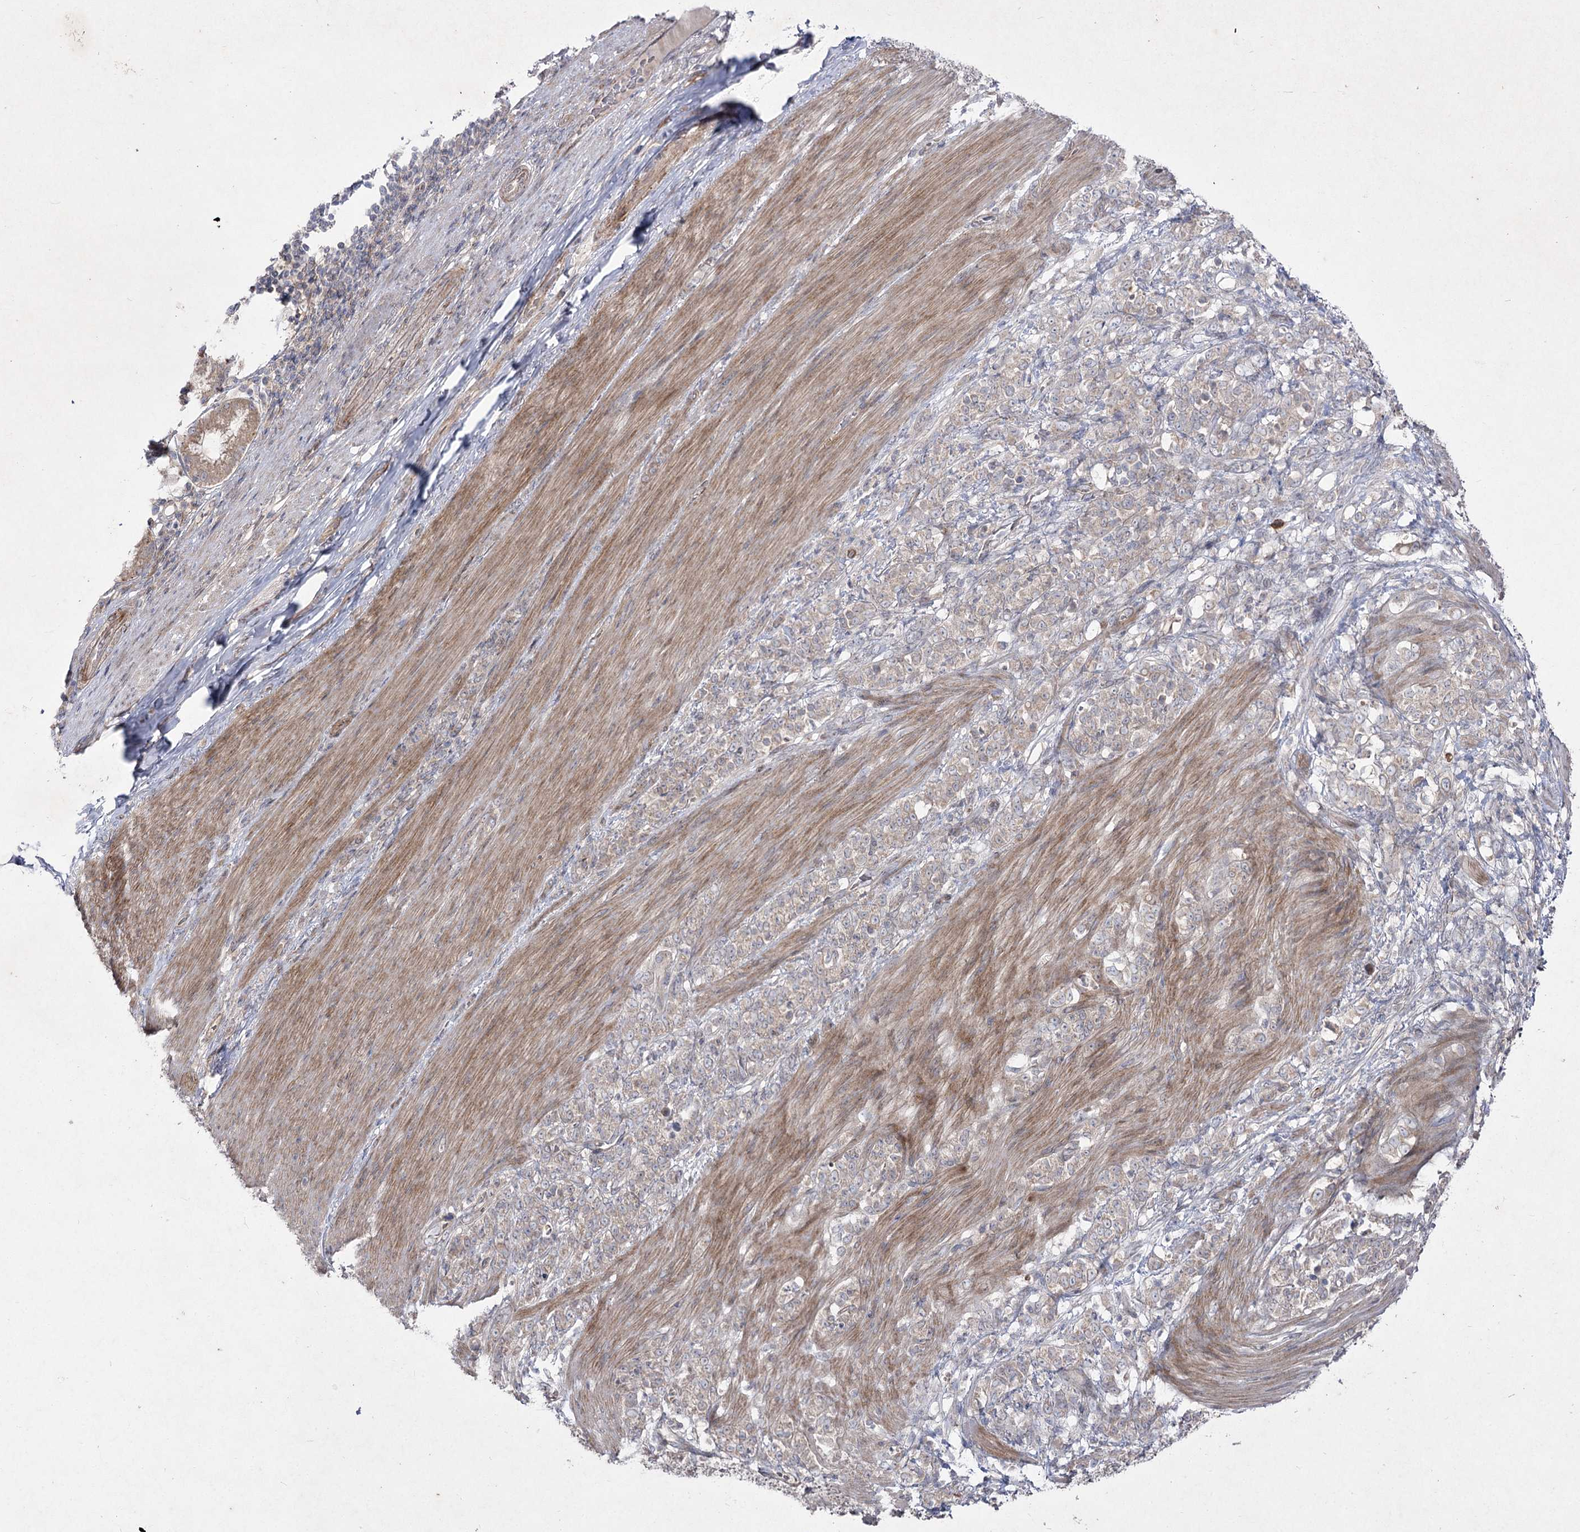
{"staining": {"intensity": "weak", "quantity": ">75%", "location": "cytoplasmic/membranous"}, "tissue": "stomach cancer", "cell_type": "Tumor cells", "image_type": "cancer", "snomed": [{"axis": "morphology", "description": "Adenocarcinoma, NOS"}, {"axis": "topography", "description": "Stomach"}], "caption": "Protein expression analysis of human adenocarcinoma (stomach) reveals weak cytoplasmic/membranous positivity in about >75% of tumor cells.", "gene": "CIB2", "patient": {"sex": "female", "age": 79}}